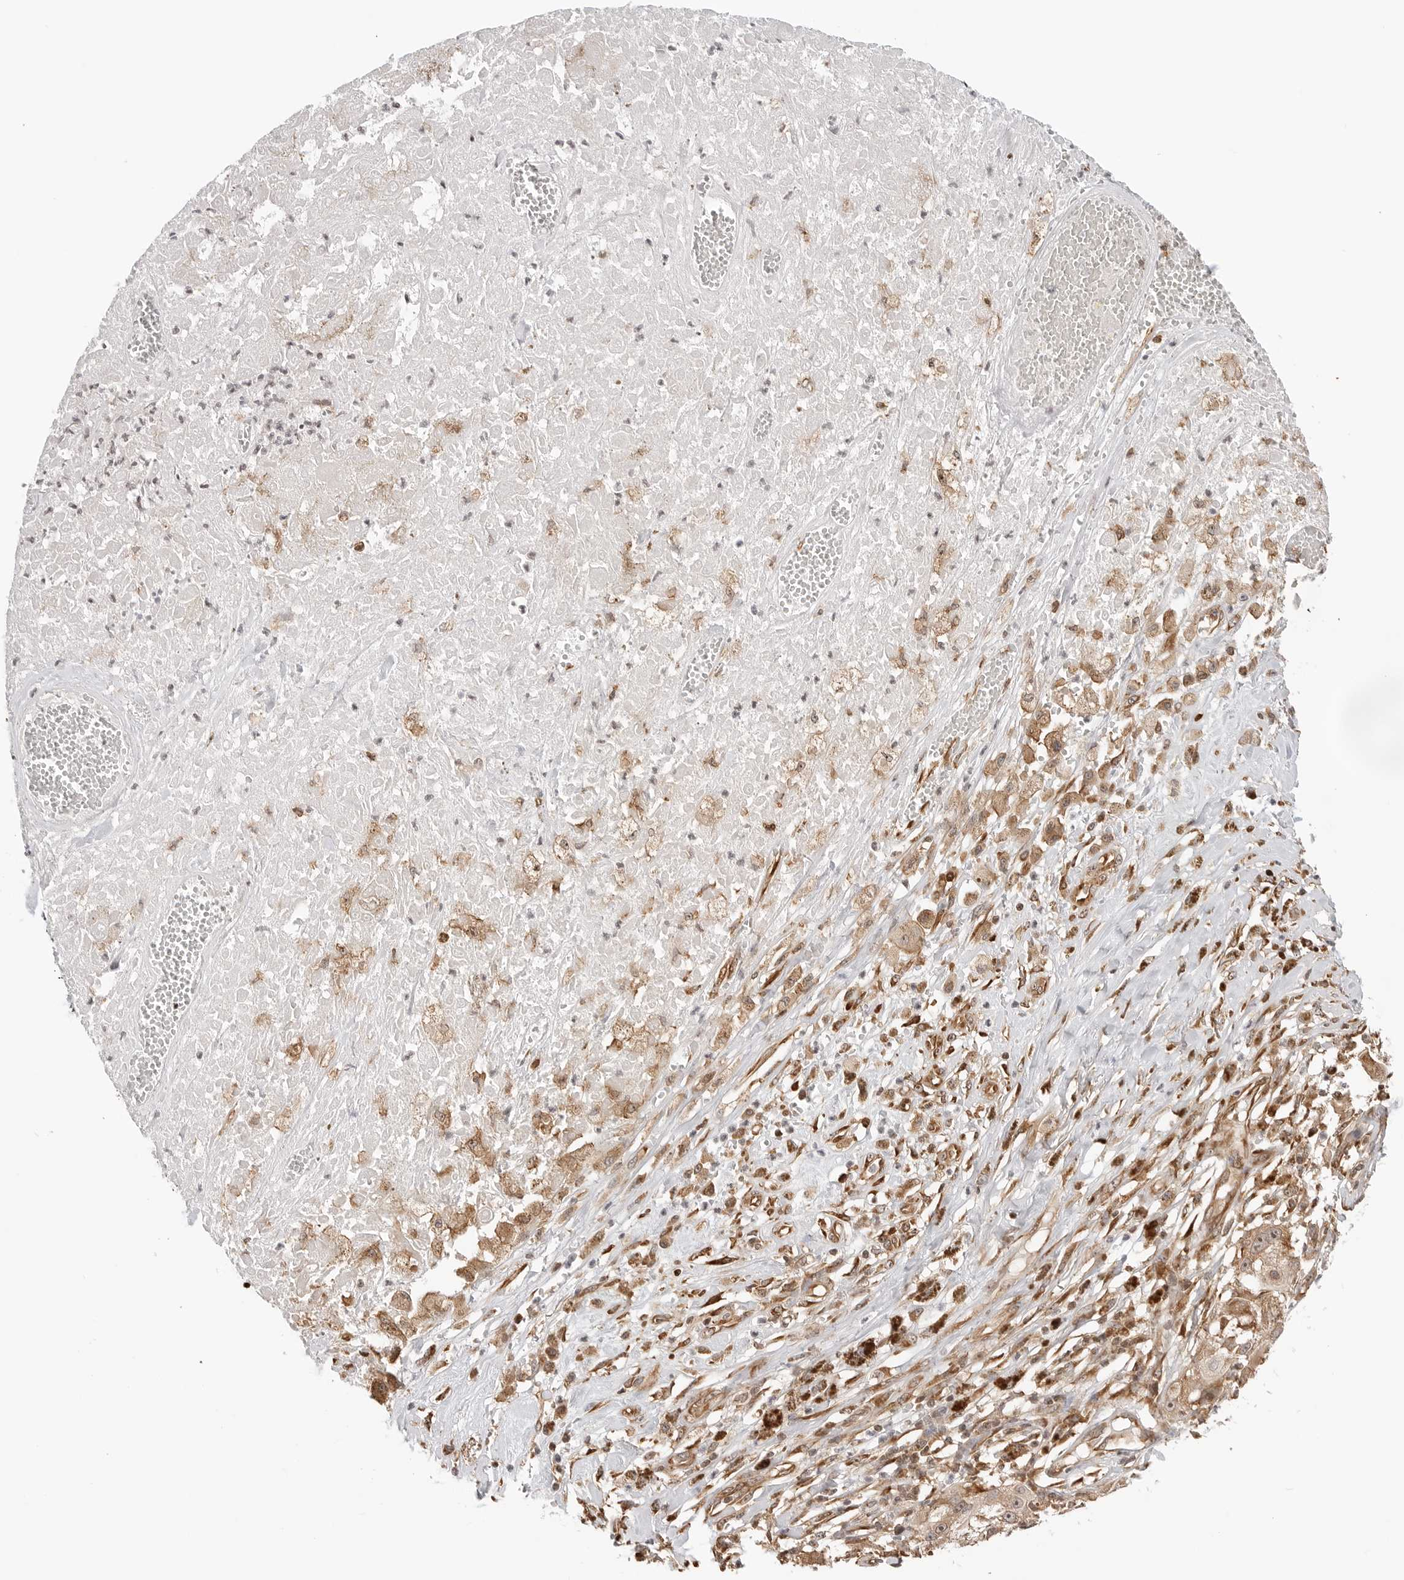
{"staining": {"intensity": "moderate", "quantity": ">75%", "location": "cytoplasmic/membranous,nuclear"}, "tissue": "melanoma", "cell_type": "Tumor cells", "image_type": "cancer", "snomed": [{"axis": "morphology", "description": "Necrosis, NOS"}, {"axis": "morphology", "description": "Malignant melanoma, NOS"}, {"axis": "topography", "description": "Skin"}], "caption": "Immunohistochemical staining of malignant melanoma reveals moderate cytoplasmic/membranous and nuclear protein positivity in approximately >75% of tumor cells.", "gene": "FKBP14", "patient": {"sex": "female", "age": 87}}